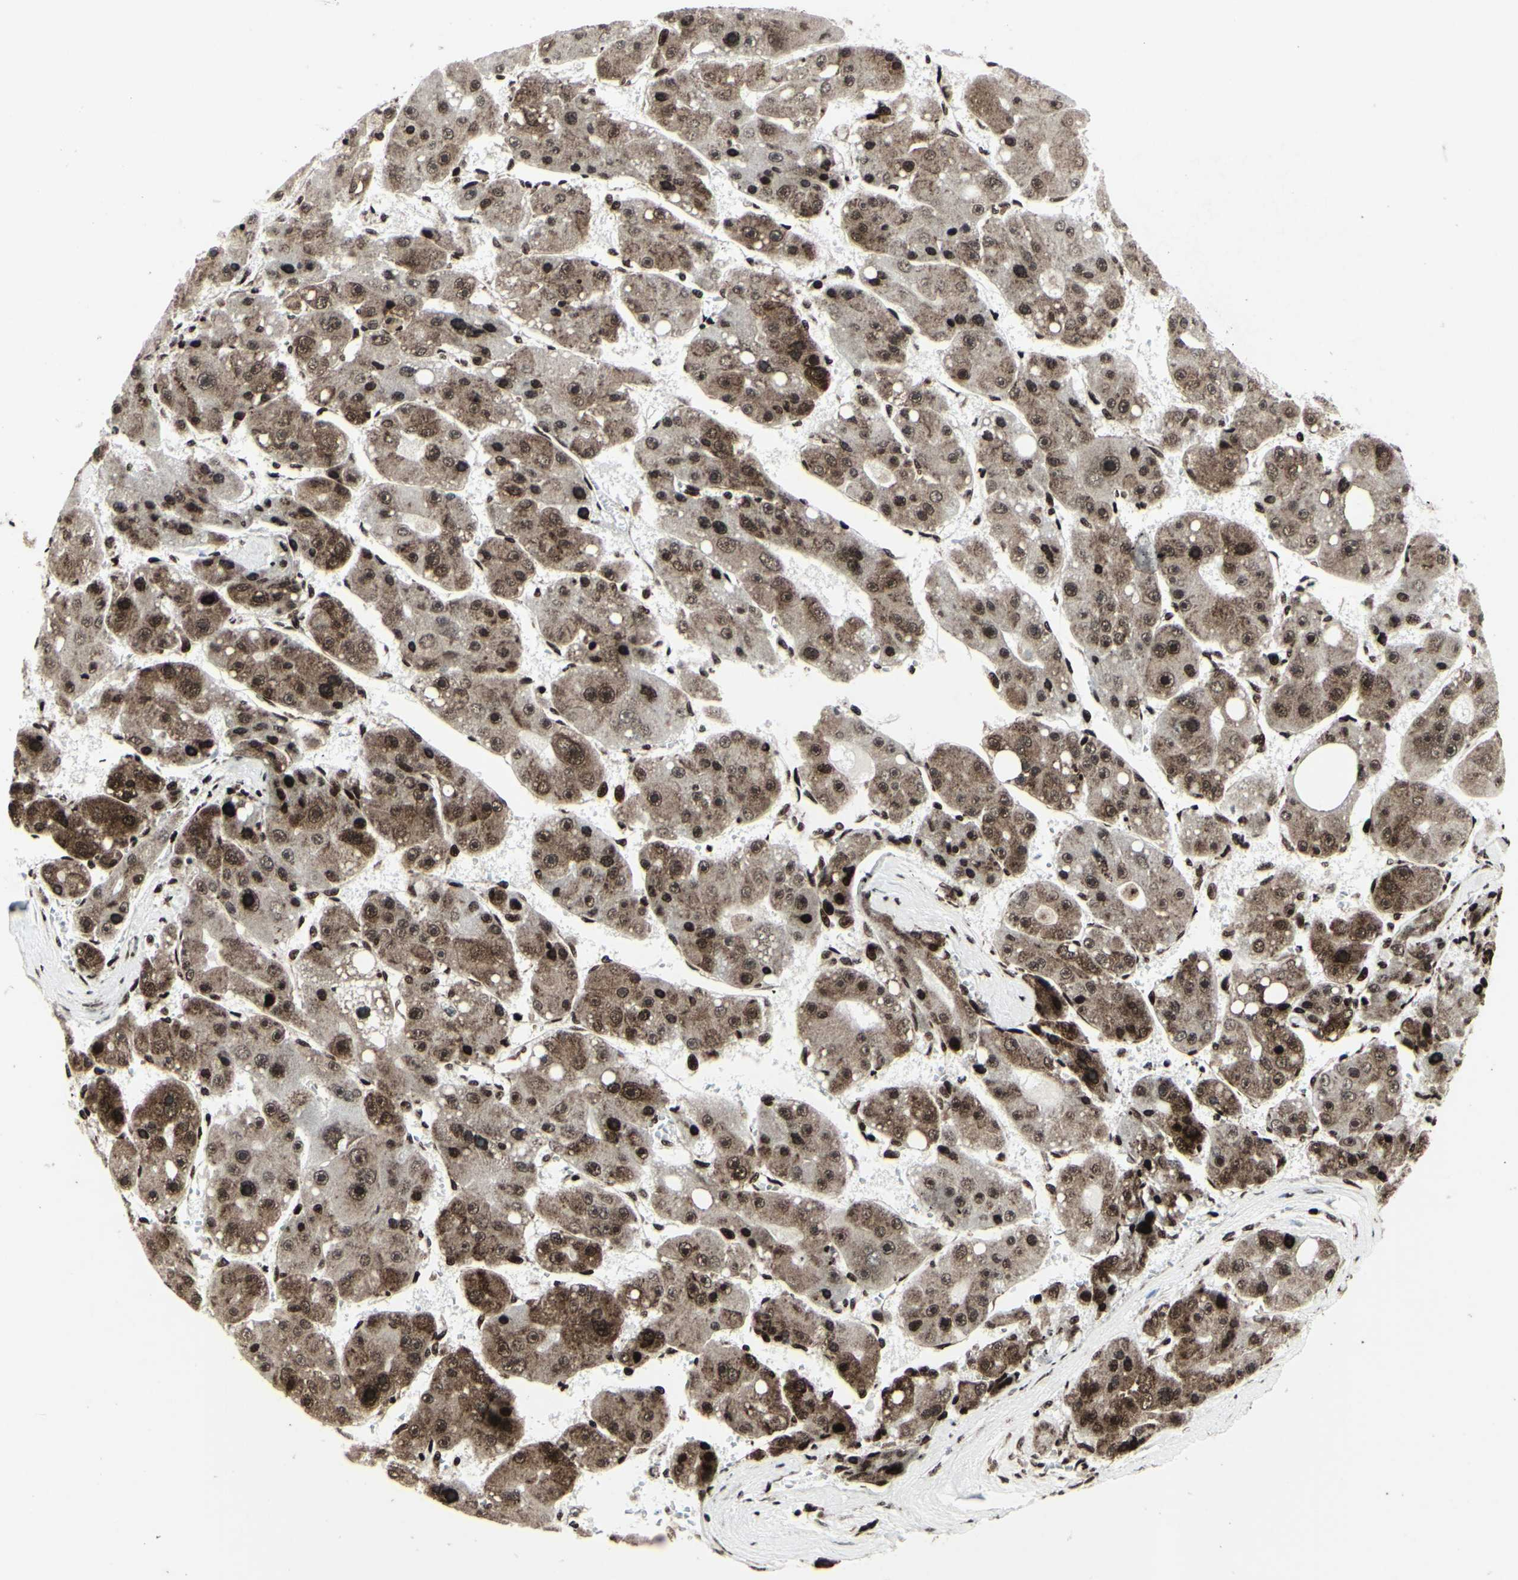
{"staining": {"intensity": "strong", "quantity": ">75%", "location": "cytoplasmic/membranous,nuclear"}, "tissue": "liver cancer", "cell_type": "Tumor cells", "image_type": "cancer", "snomed": [{"axis": "morphology", "description": "Carcinoma, Hepatocellular, NOS"}, {"axis": "topography", "description": "Liver"}], "caption": "Protein positivity by immunohistochemistry reveals strong cytoplasmic/membranous and nuclear positivity in approximately >75% of tumor cells in hepatocellular carcinoma (liver).", "gene": "U2AF2", "patient": {"sex": "female", "age": 61}}